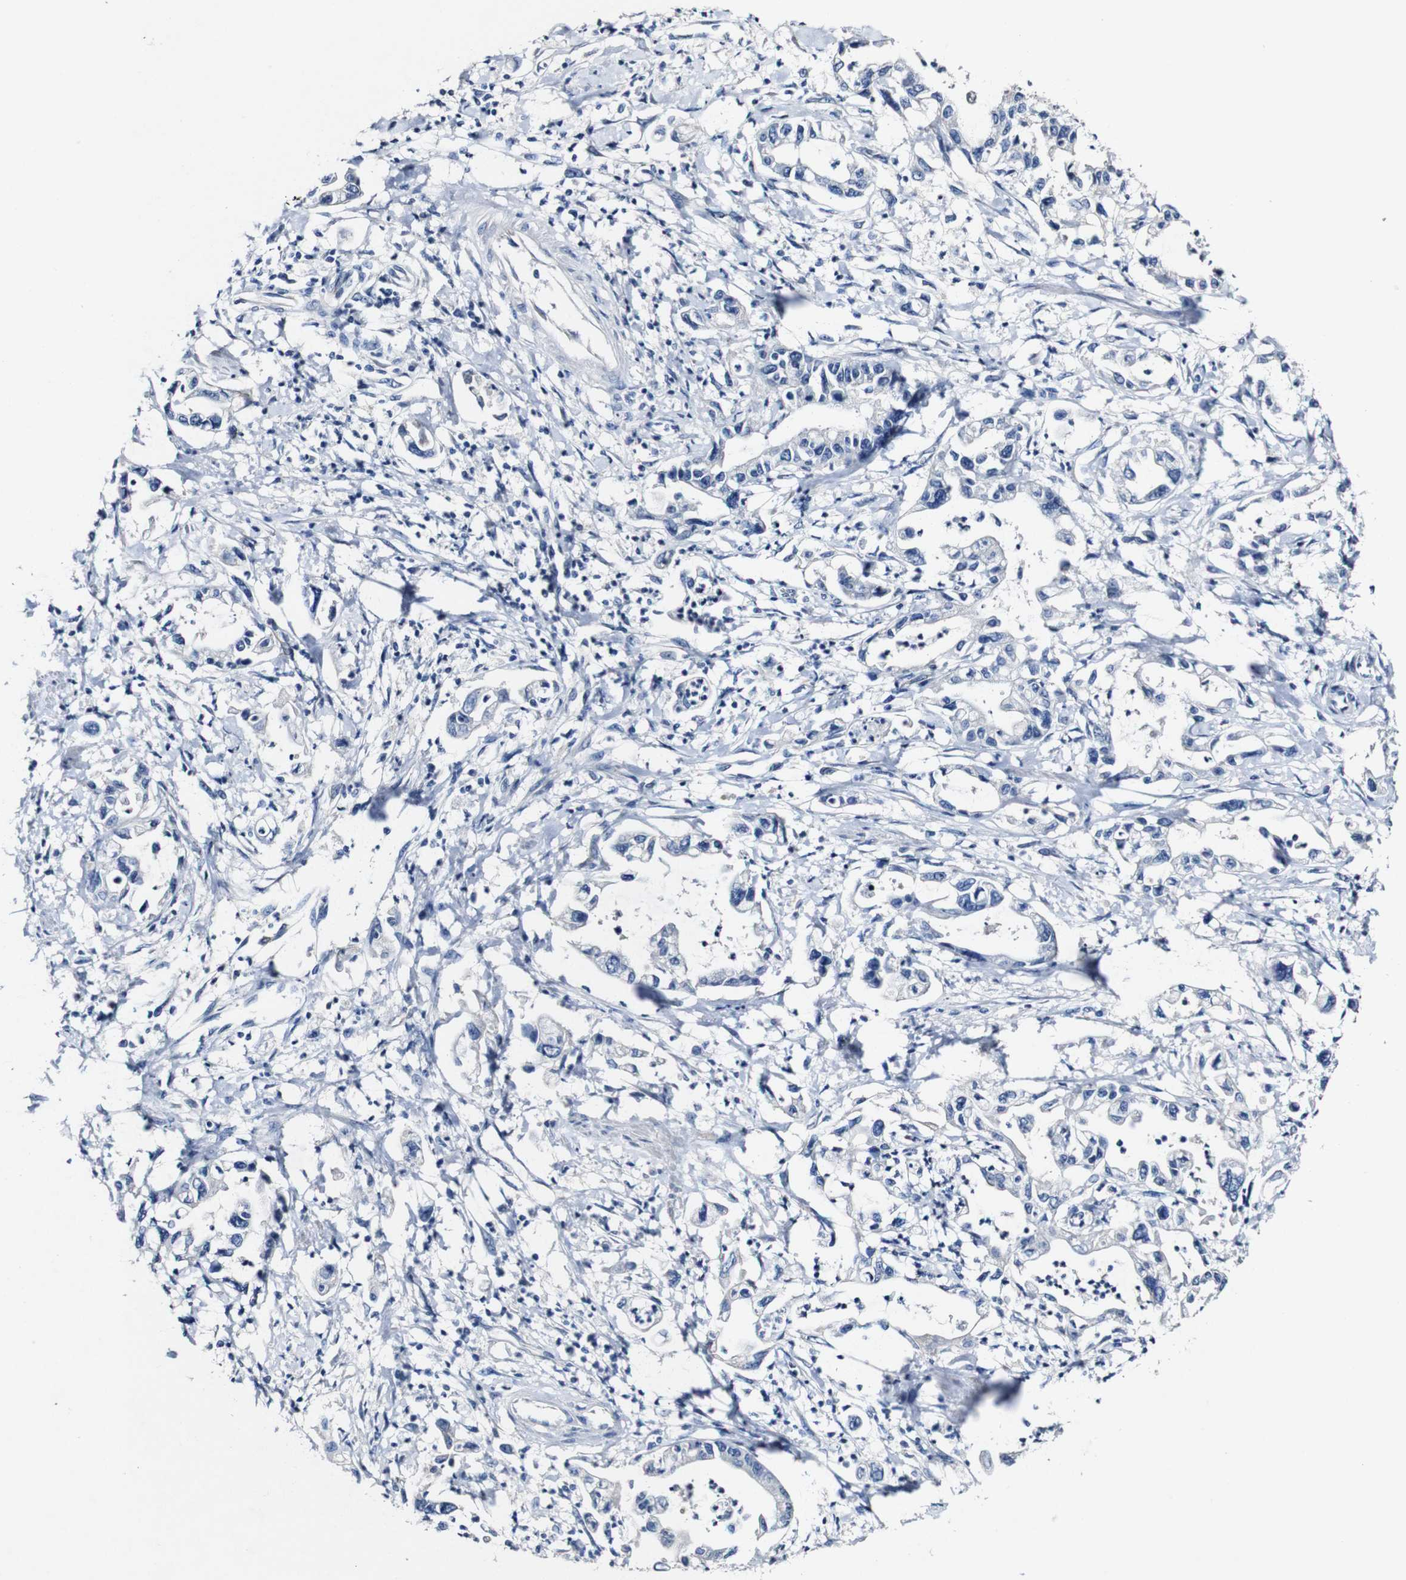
{"staining": {"intensity": "negative", "quantity": "none", "location": "none"}, "tissue": "pancreatic cancer", "cell_type": "Tumor cells", "image_type": "cancer", "snomed": [{"axis": "morphology", "description": "Adenocarcinoma, NOS"}, {"axis": "topography", "description": "Pancreas"}], "caption": "Pancreatic adenocarcinoma was stained to show a protein in brown. There is no significant staining in tumor cells.", "gene": "GRAMD1A", "patient": {"sex": "male", "age": 56}}